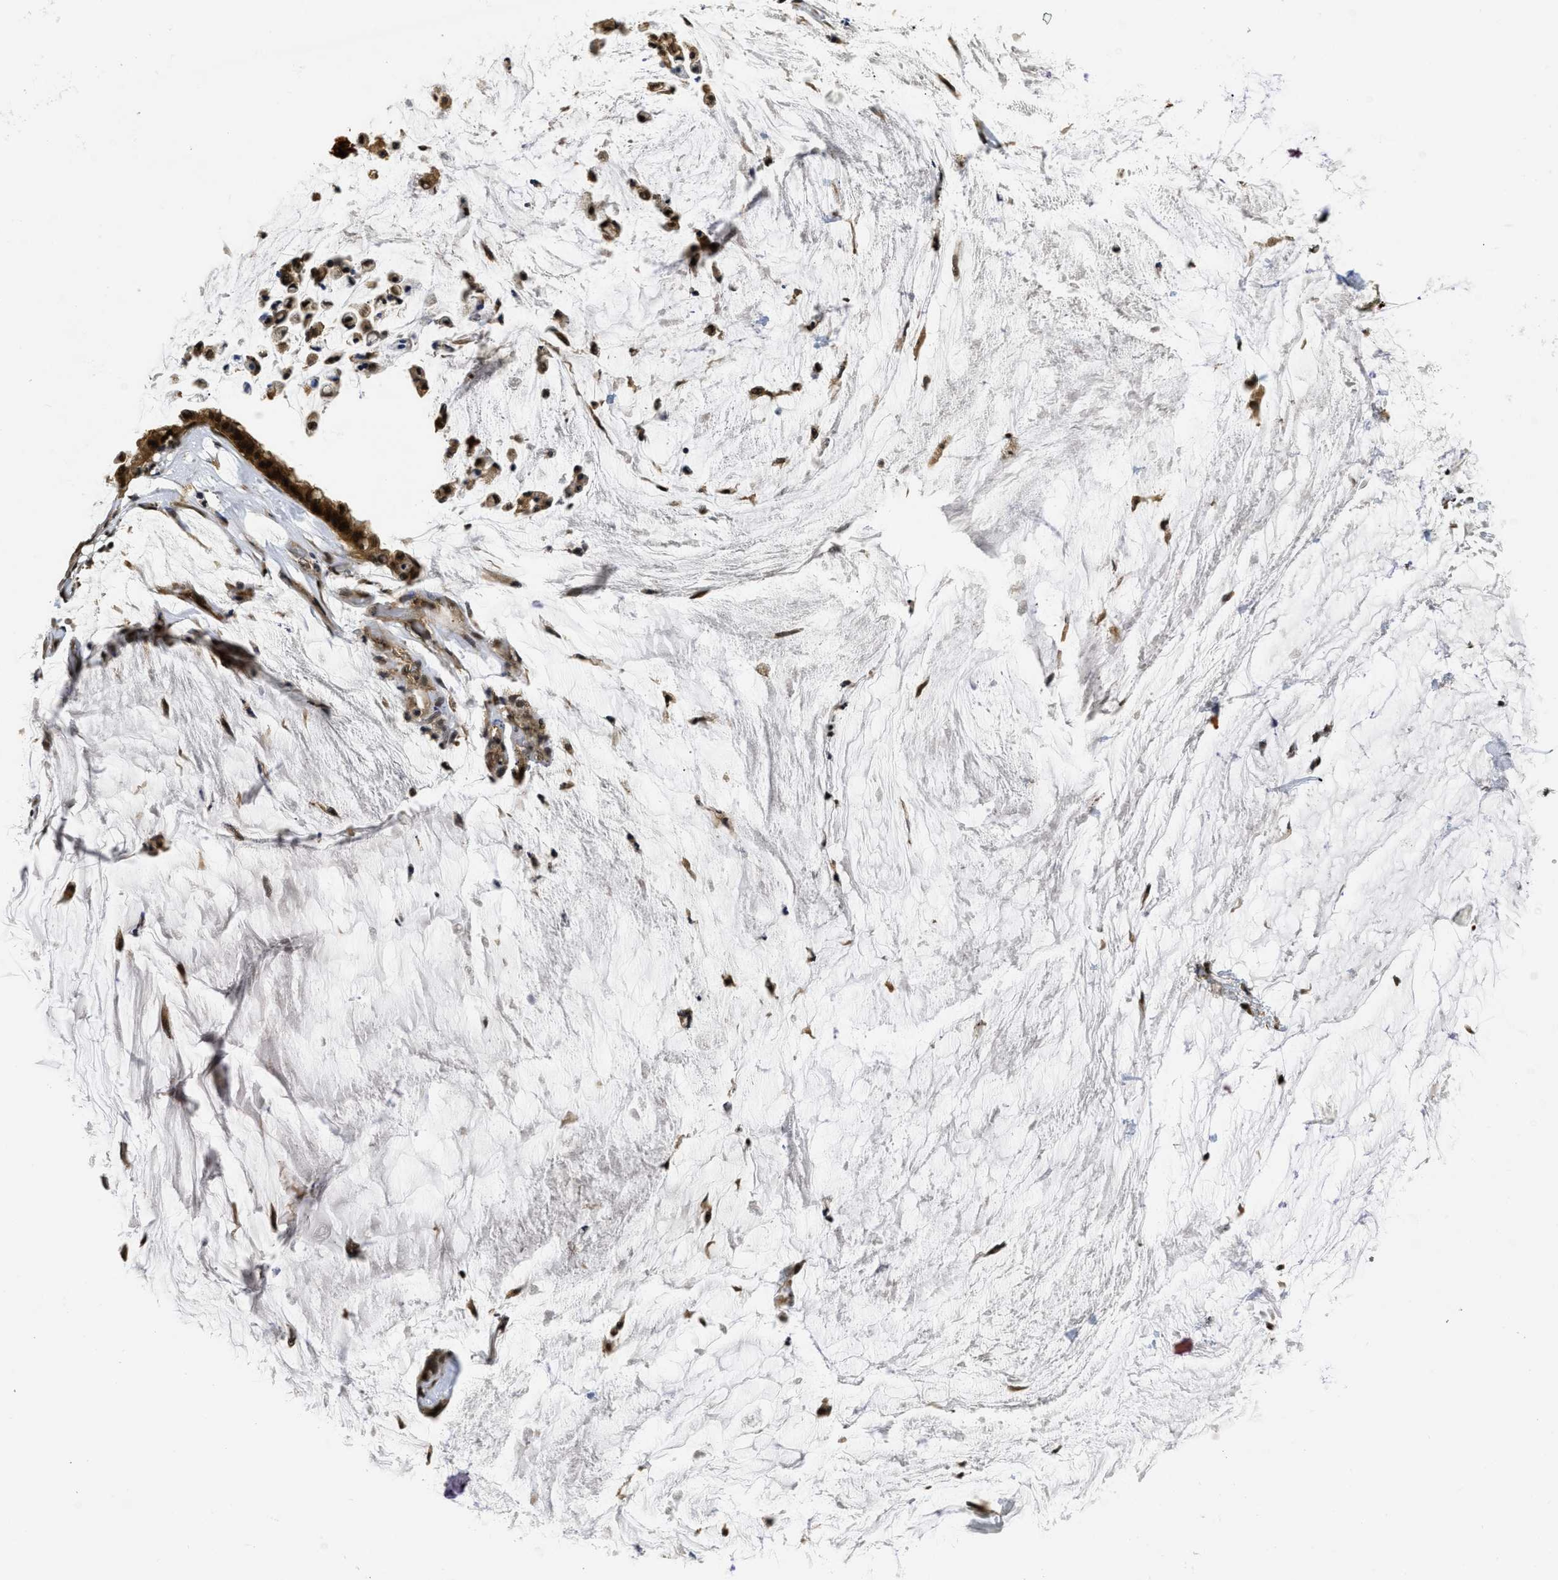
{"staining": {"intensity": "strong", "quantity": ">75%", "location": "cytoplasmic/membranous,nuclear"}, "tissue": "pancreatic cancer", "cell_type": "Tumor cells", "image_type": "cancer", "snomed": [{"axis": "morphology", "description": "Adenocarcinoma, NOS"}, {"axis": "topography", "description": "Pancreas"}], "caption": "Pancreatic cancer stained with immunohistochemistry (IHC) shows strong cytoplasmic/membranous and nuclear staining in about >75% of tumor cells. Immunohistochemistry (ihc) stains the protein in brown and the nuclei are stained blue.", "gene": "ADSL", "patient": {"sex": "male", "age": 41}}